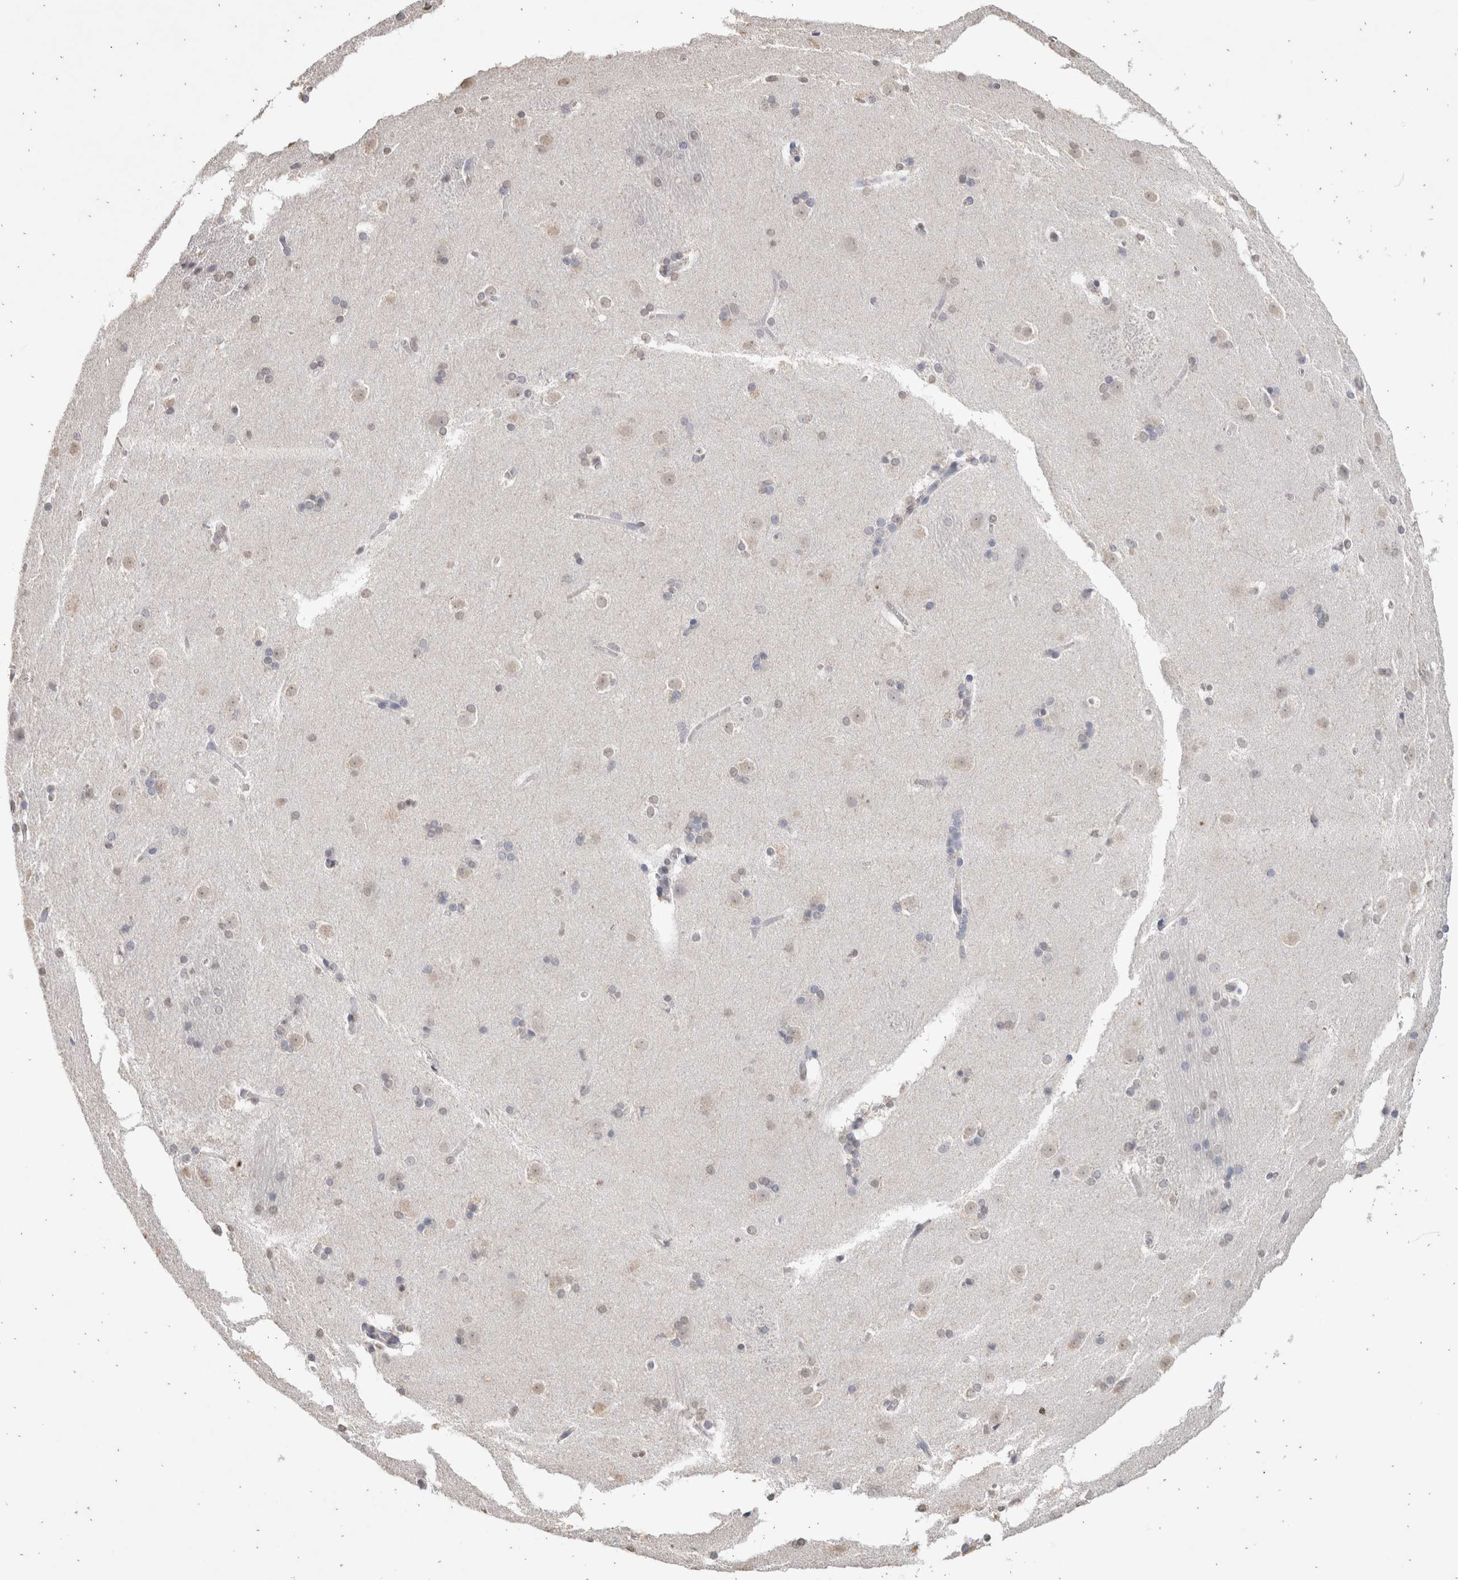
{"staining": {"intensity": "negative", "quantity": "none", "location": "none"}, "tissue": "caudate", "cell_type": "Glial cells", "image_type": "normal", "snomed": [{"axis": "morphology", "description": "Normal tissue, NOS"}, {"axis": "topography", "description": "Lateral ventricle wall"}], "caption": "The image shows no staining of glial cells in benign caudate. (Brightfield microscopy of DAB (3,3'-diaminobenzidine) immunohistochemistry at high magnification).", "gene": "LGALS2", "patient": {"sex": "female", "age": 19}}